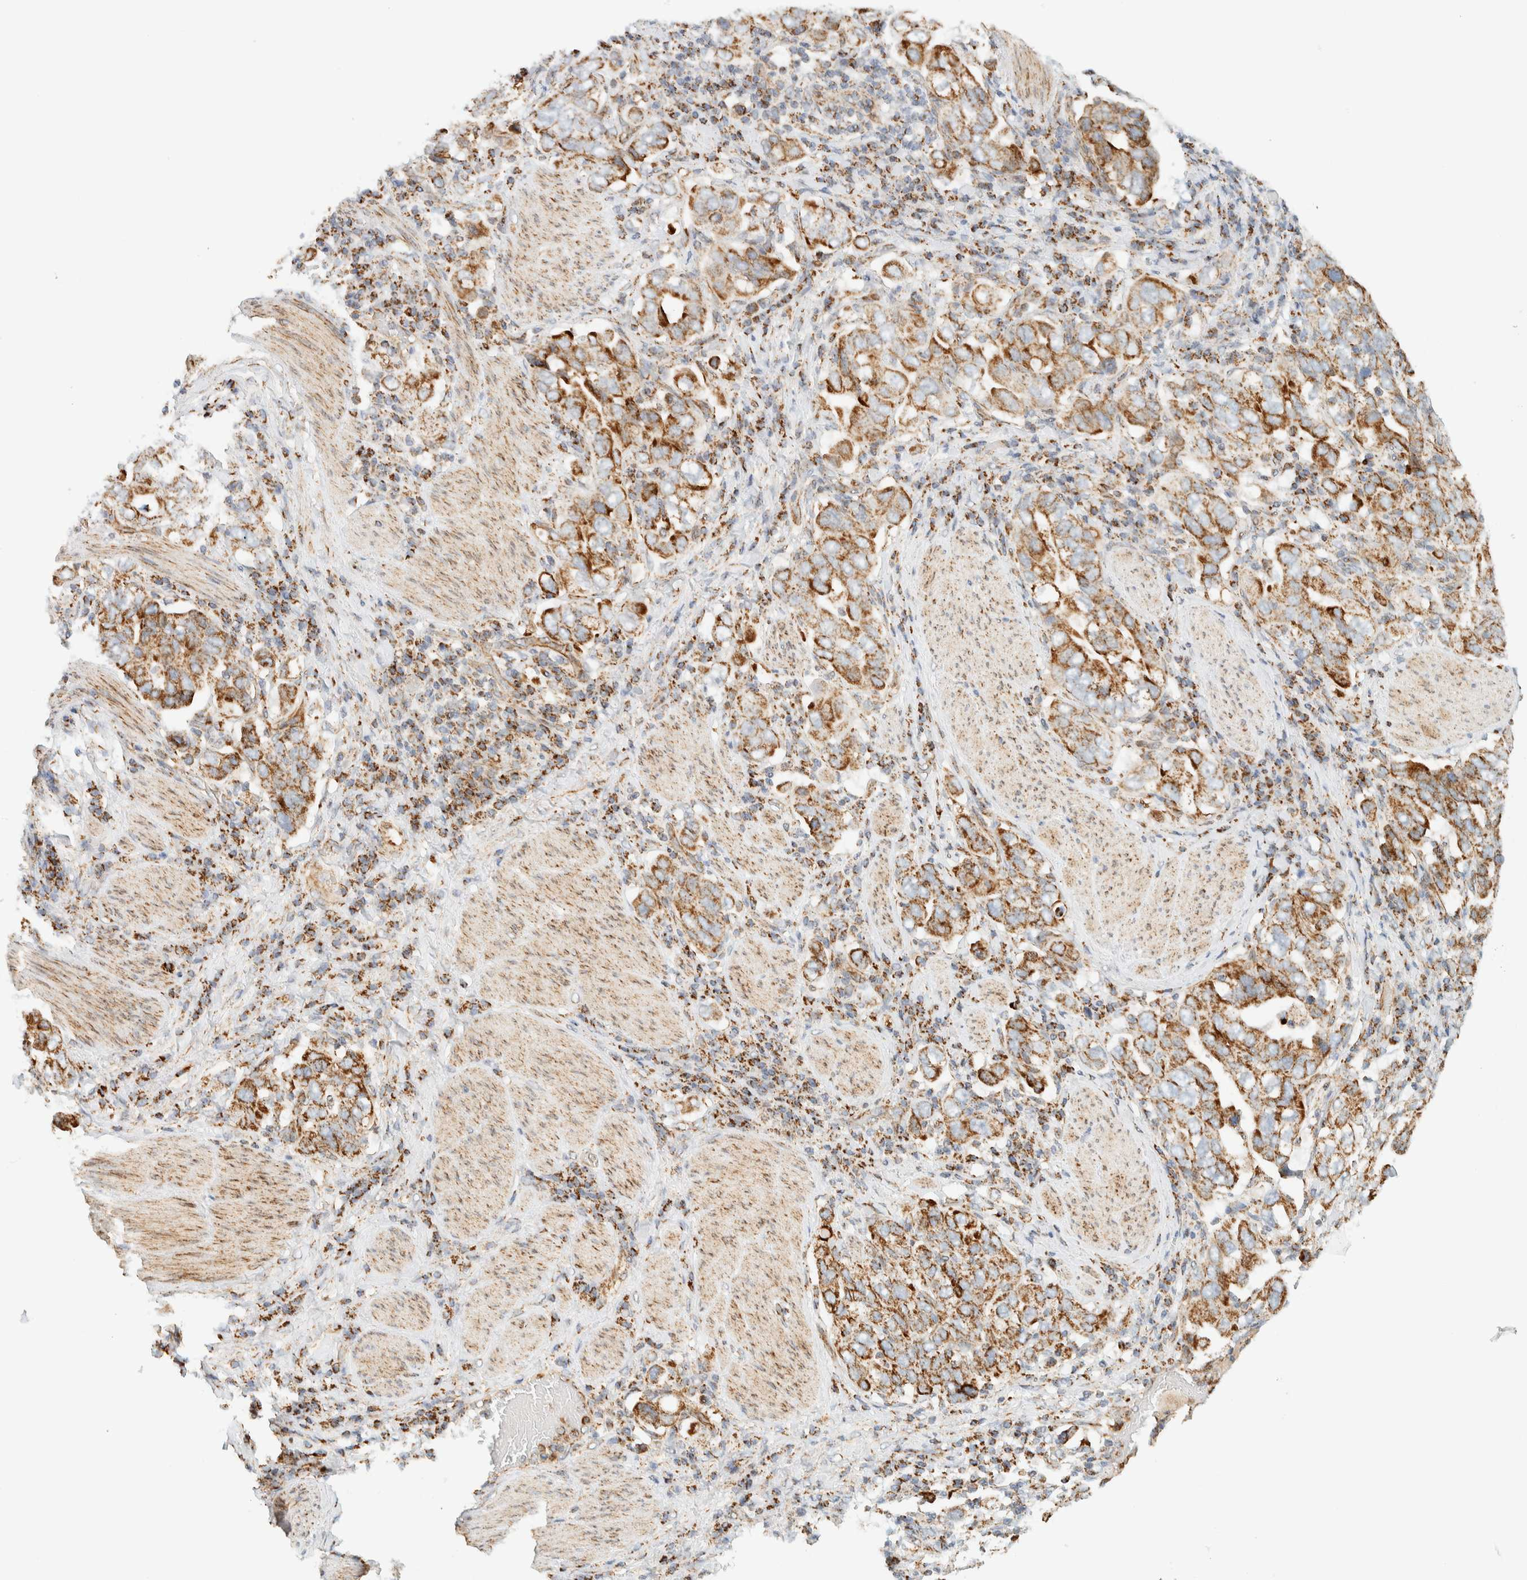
{"staining": {"intensity": "moderate", "quantity": ">75%", "location": "cytoplasmic/membranous"}, "tissue": "stomach cancer", "cell_type": "Tumor cells", "image_type": "cancer", "snomed": [{"axis": "morphology", "description": "Adenocarcinoma, NOS"}, {"axis": "topography", "description": "Stomach, upper"}], "caption": "Human adenocarcinoma (stomach) stained for a protein (brown) exhibits moderate cytoplasmic/membranous positive positivity in approximately >75% of tumor cells.", "gene": "KIFAP3", "patient": {"sex": "male", "age": 62}}